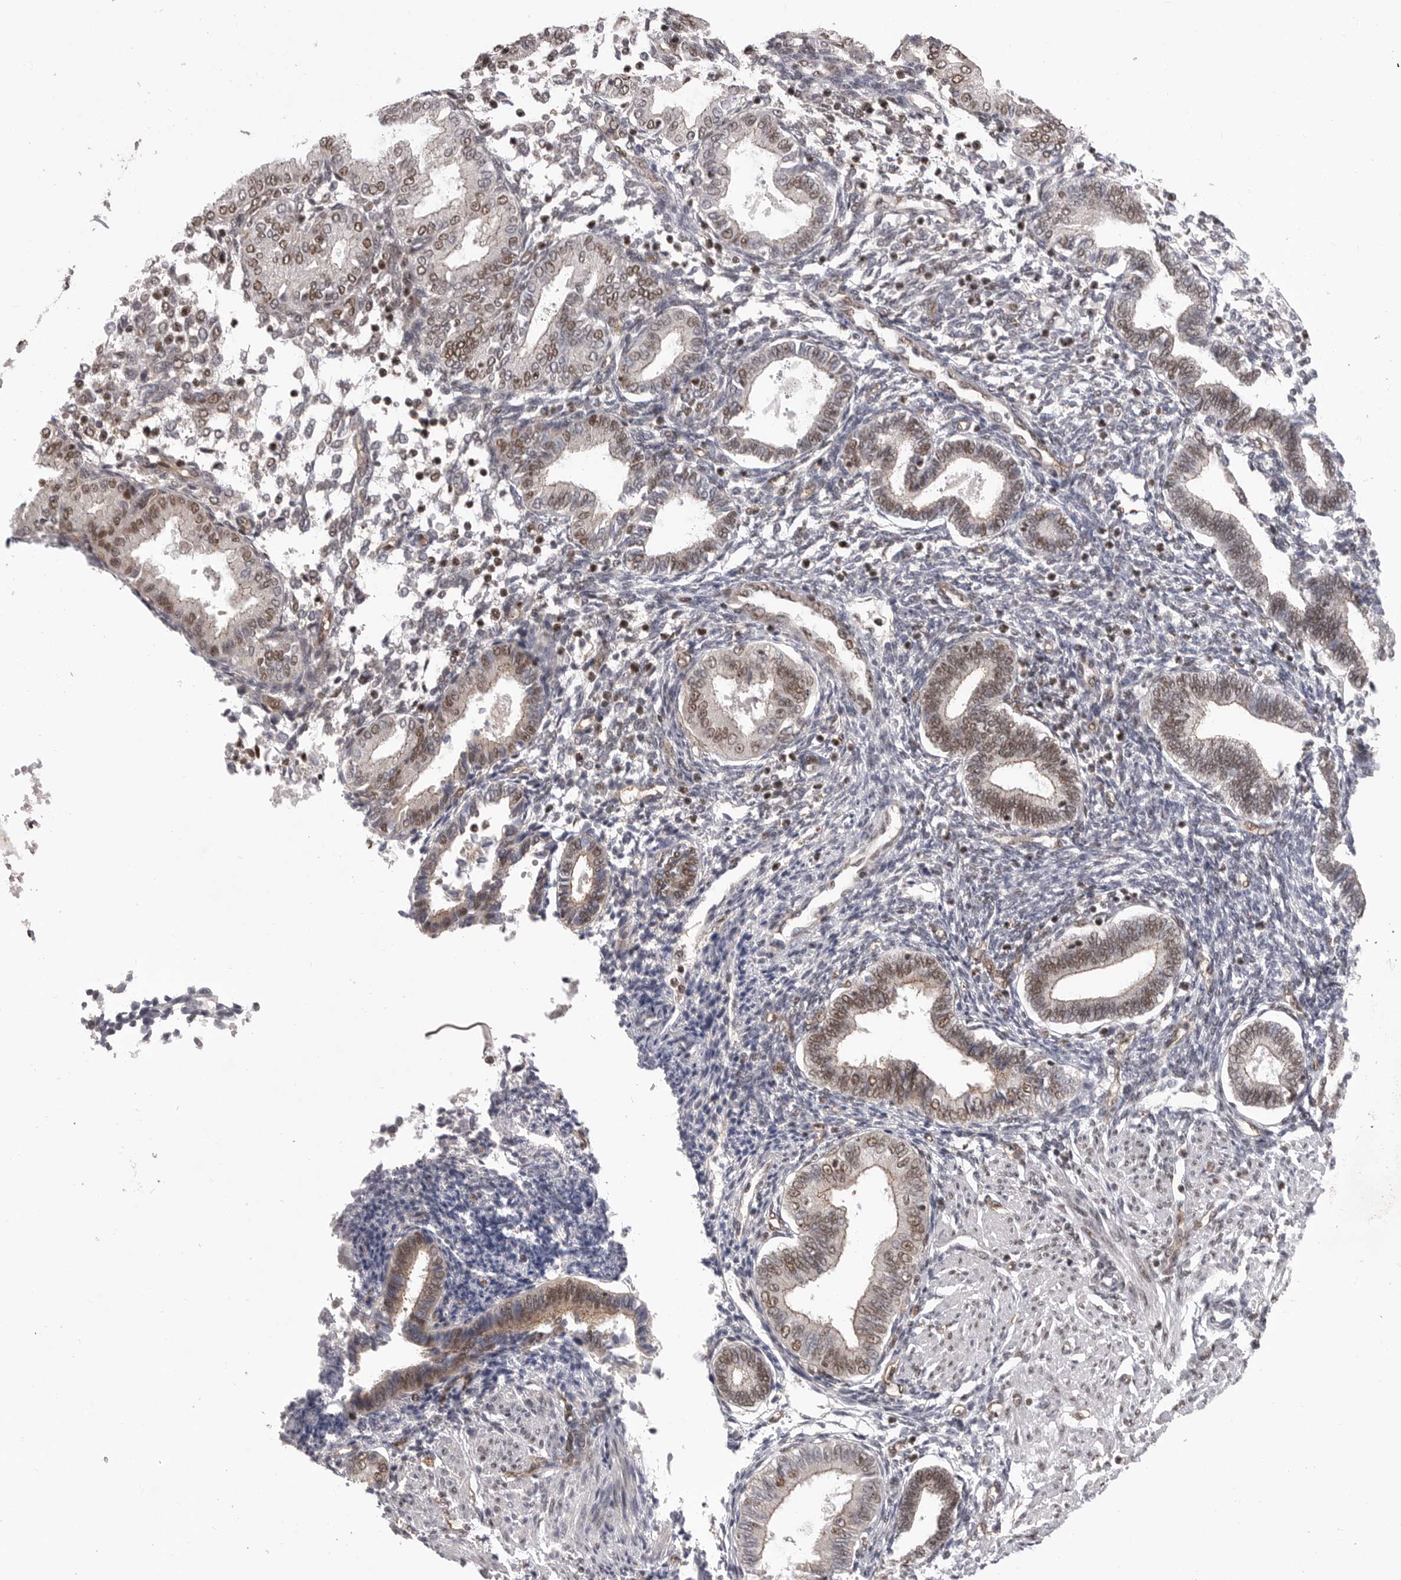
{"staining": {"intensity": "moderate", "quantity": "25%-75%", "location": "nuclear"}, "tissue": "endometrium", "cell_type": "Cells in endometrial stroma", "image_type": "normal", "snomed": [{"axis": "morphology", "description": "Normal tissue, NOS"}, {"axis": "topography", "description": "Endometrium"}], "caption": "Immunohistochemical staining of unremarkable endometrium exhibits medium levels of moderate nuclear staining in approximately 25%-75% of cells in endometrial stroma. Nuclei are stained in blue.", "gene": "PPP1R8", "patient": {"sex": "female", "age": 53}}